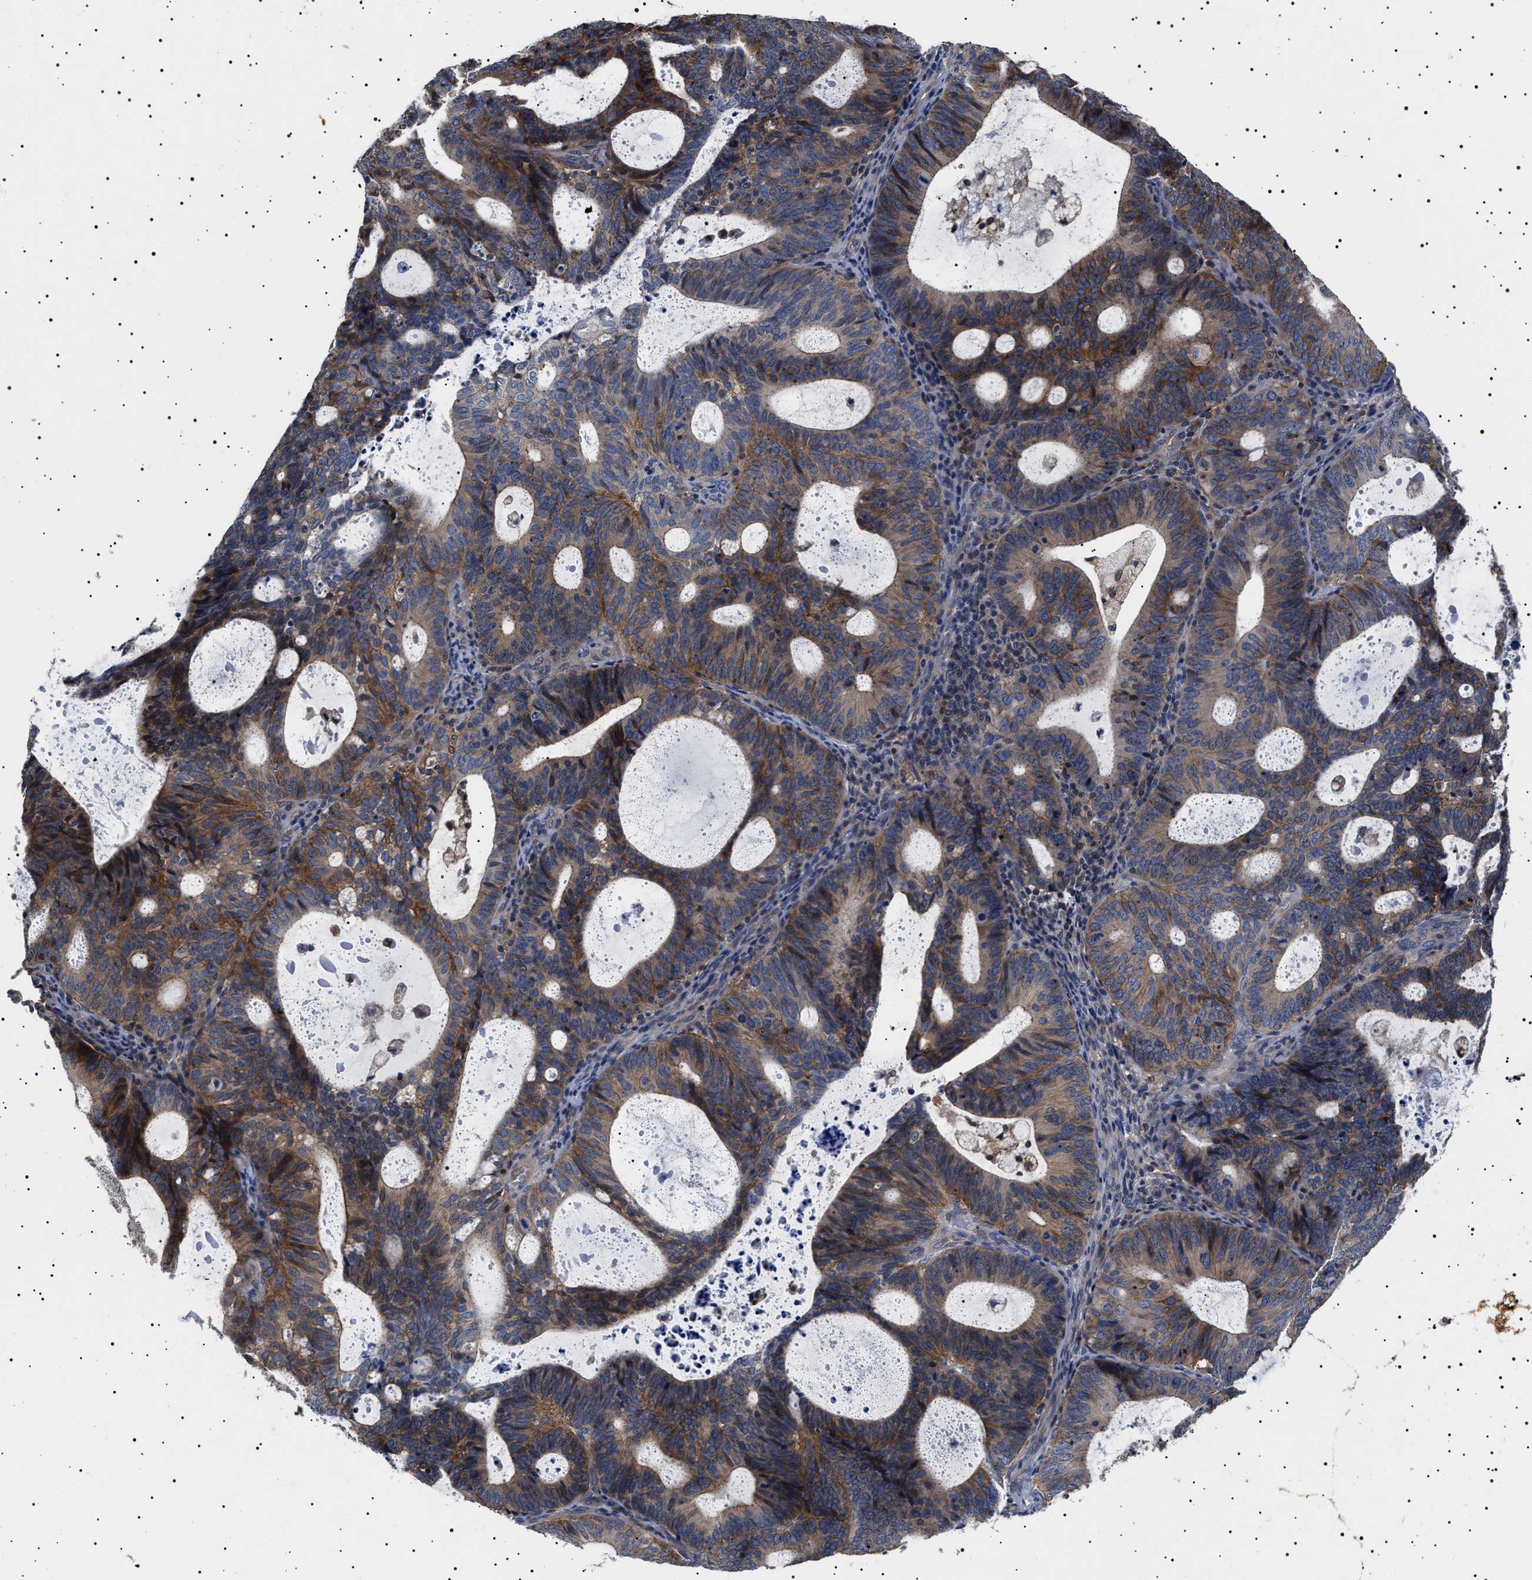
{"staining": {"intensity": "moderate", "quantity": ">75%", "location": "cytoplasmic/membranous"}, "tissue": "endometrial cancer", "cell_type": "Tumor cells", "image_type": "cancer", "snomed": [{"axis": "morphology", "description": "Adenocarcinoma, NOS"}, {"axis": "topography", "description": "Uterus"}], "caption": "Protein analysis of adenocarcinoma (endometrial) tissue displays moderate cytoplasmic/membranous positivity in approximately >75% of tumor cells. Nuclei are stained in blue.", "gene": "SLC4A7", "patient": {"sex": "female", "age": 83}}